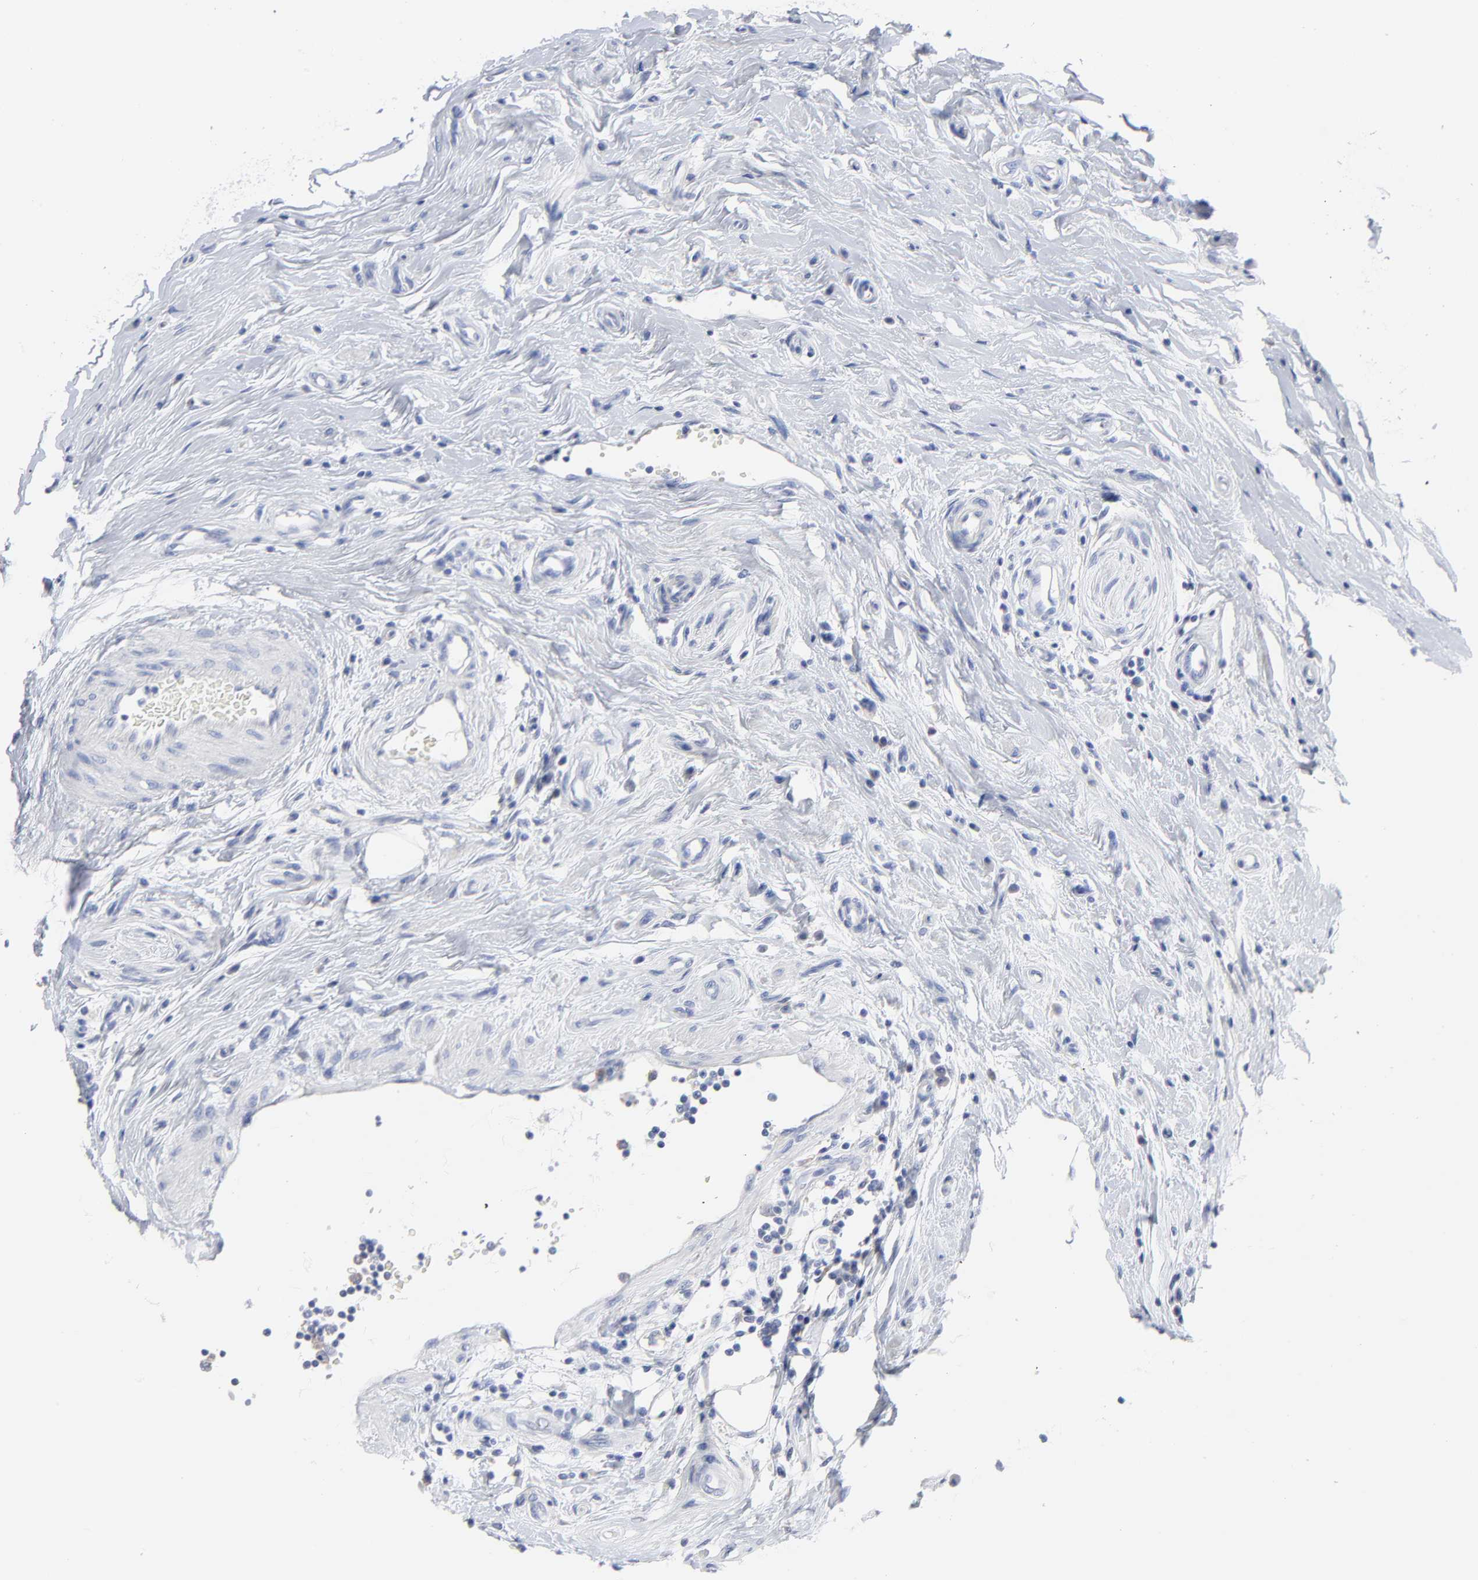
{"staining": {"intensity": "negative", "quantity": "none", "location": "none"}, "tissue": "epididymis", "cell_type": "Glandular cells", "image_type": "normal", "snomed": [{"axis": "morphology", "description": "Normal tissue, NOS"}, {"axis": "morphology", "description": "Inflammation, NOS"}, {"axis": "topography", "description": "Epididymis"}], "caption": "Photomicrograph shows no protein staining in glandular cells of normal epididymis. Nuclei are stained in blue.", "gene": "STAT2", "patient": {"sex": "male", "age": 84}}